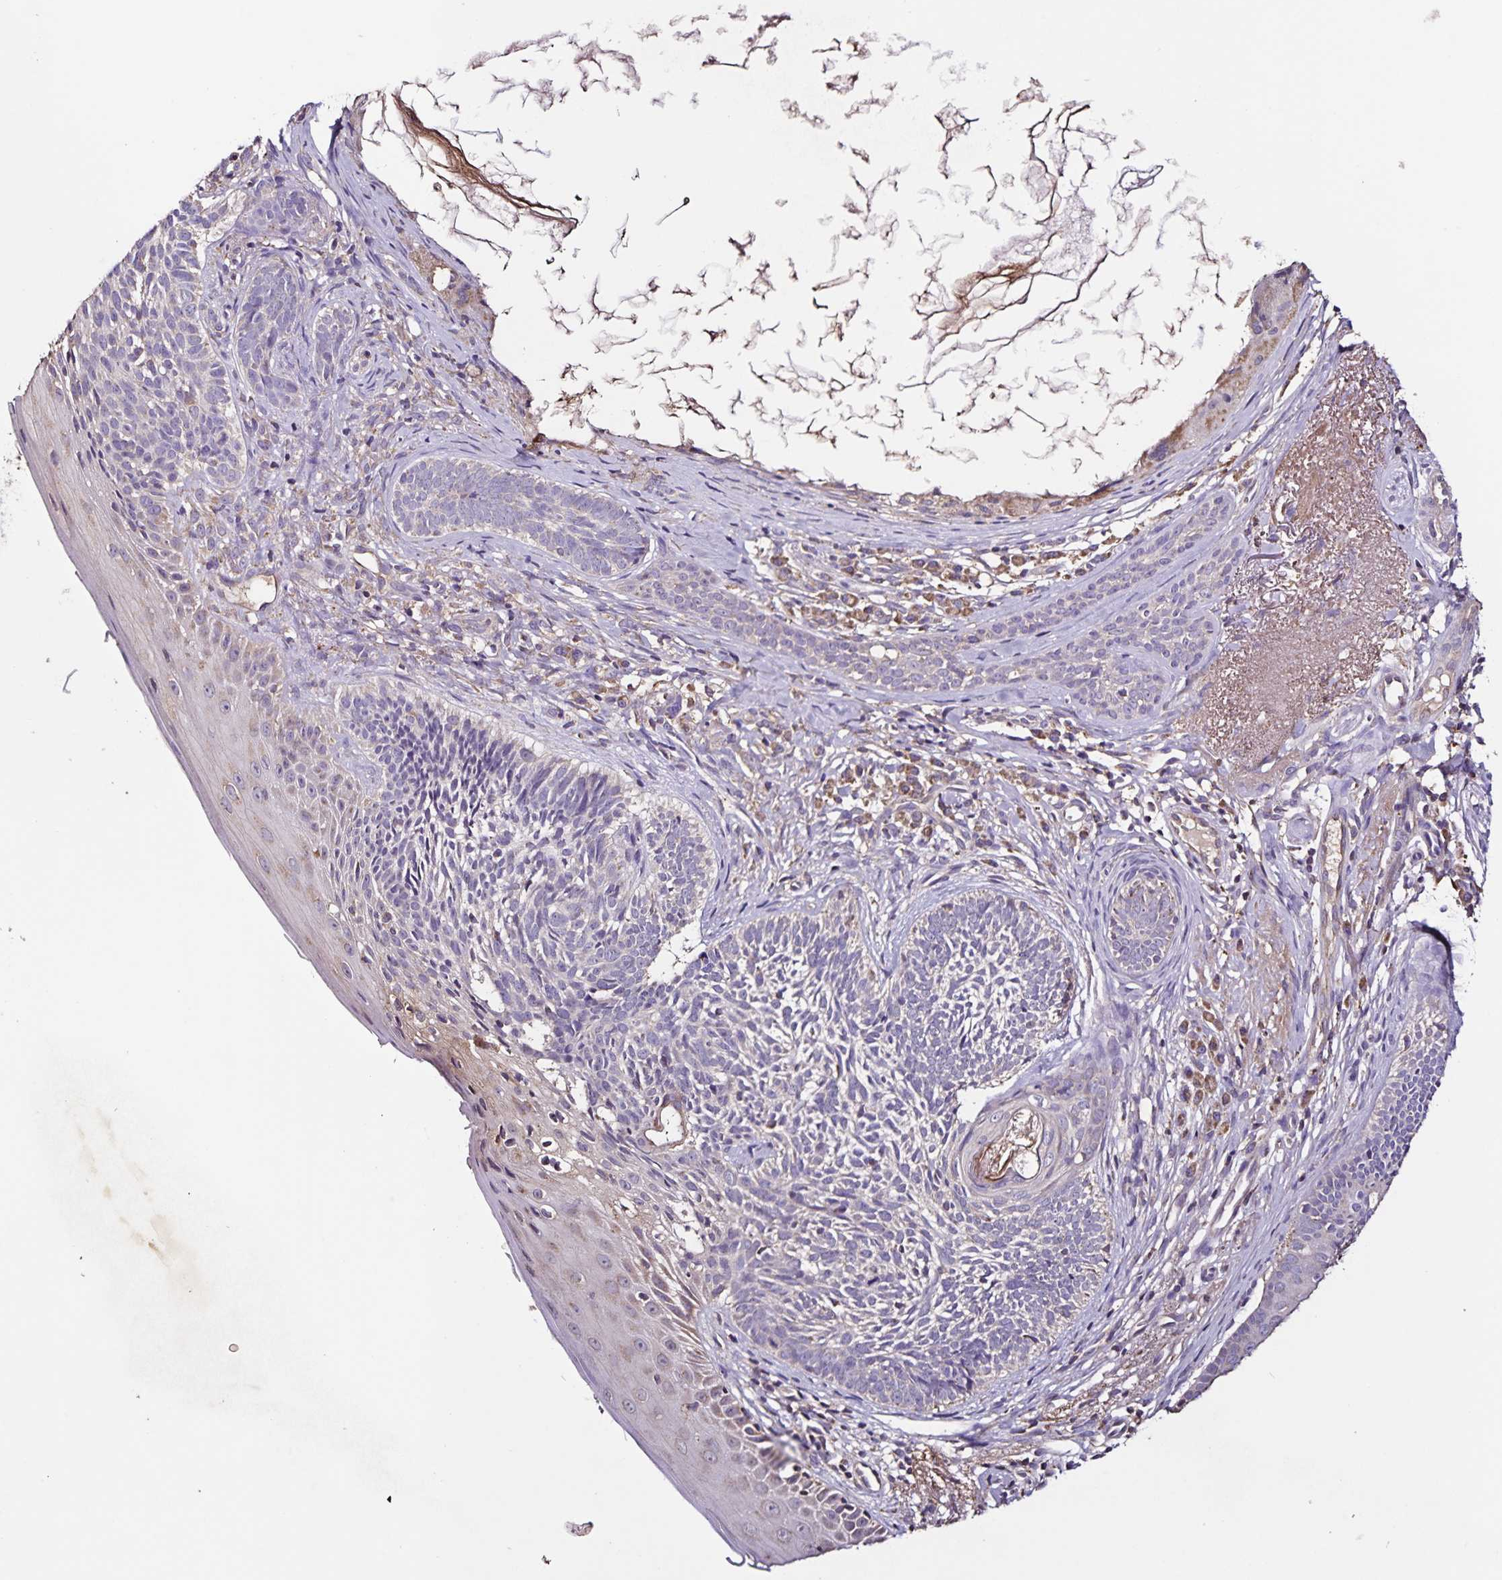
{"staining": {"intensity": "negative", "quantity": "none", "location": "none"}, "tissue": "skin cancer", "cell_type": "Tumor cells", "image_type": "cancer", "snomed": [{"axis": "morphology", "description": "Basal cell carcinoma"}, {"axis": "topography", "description": "Skin"}], "caption": "Immunohistochemistry of human basal cell carcinoma (skin) demonstrates no staining in tumor cells.", "gene": "MAN1A1", "patient": {"sex": "female", "age": 74}}